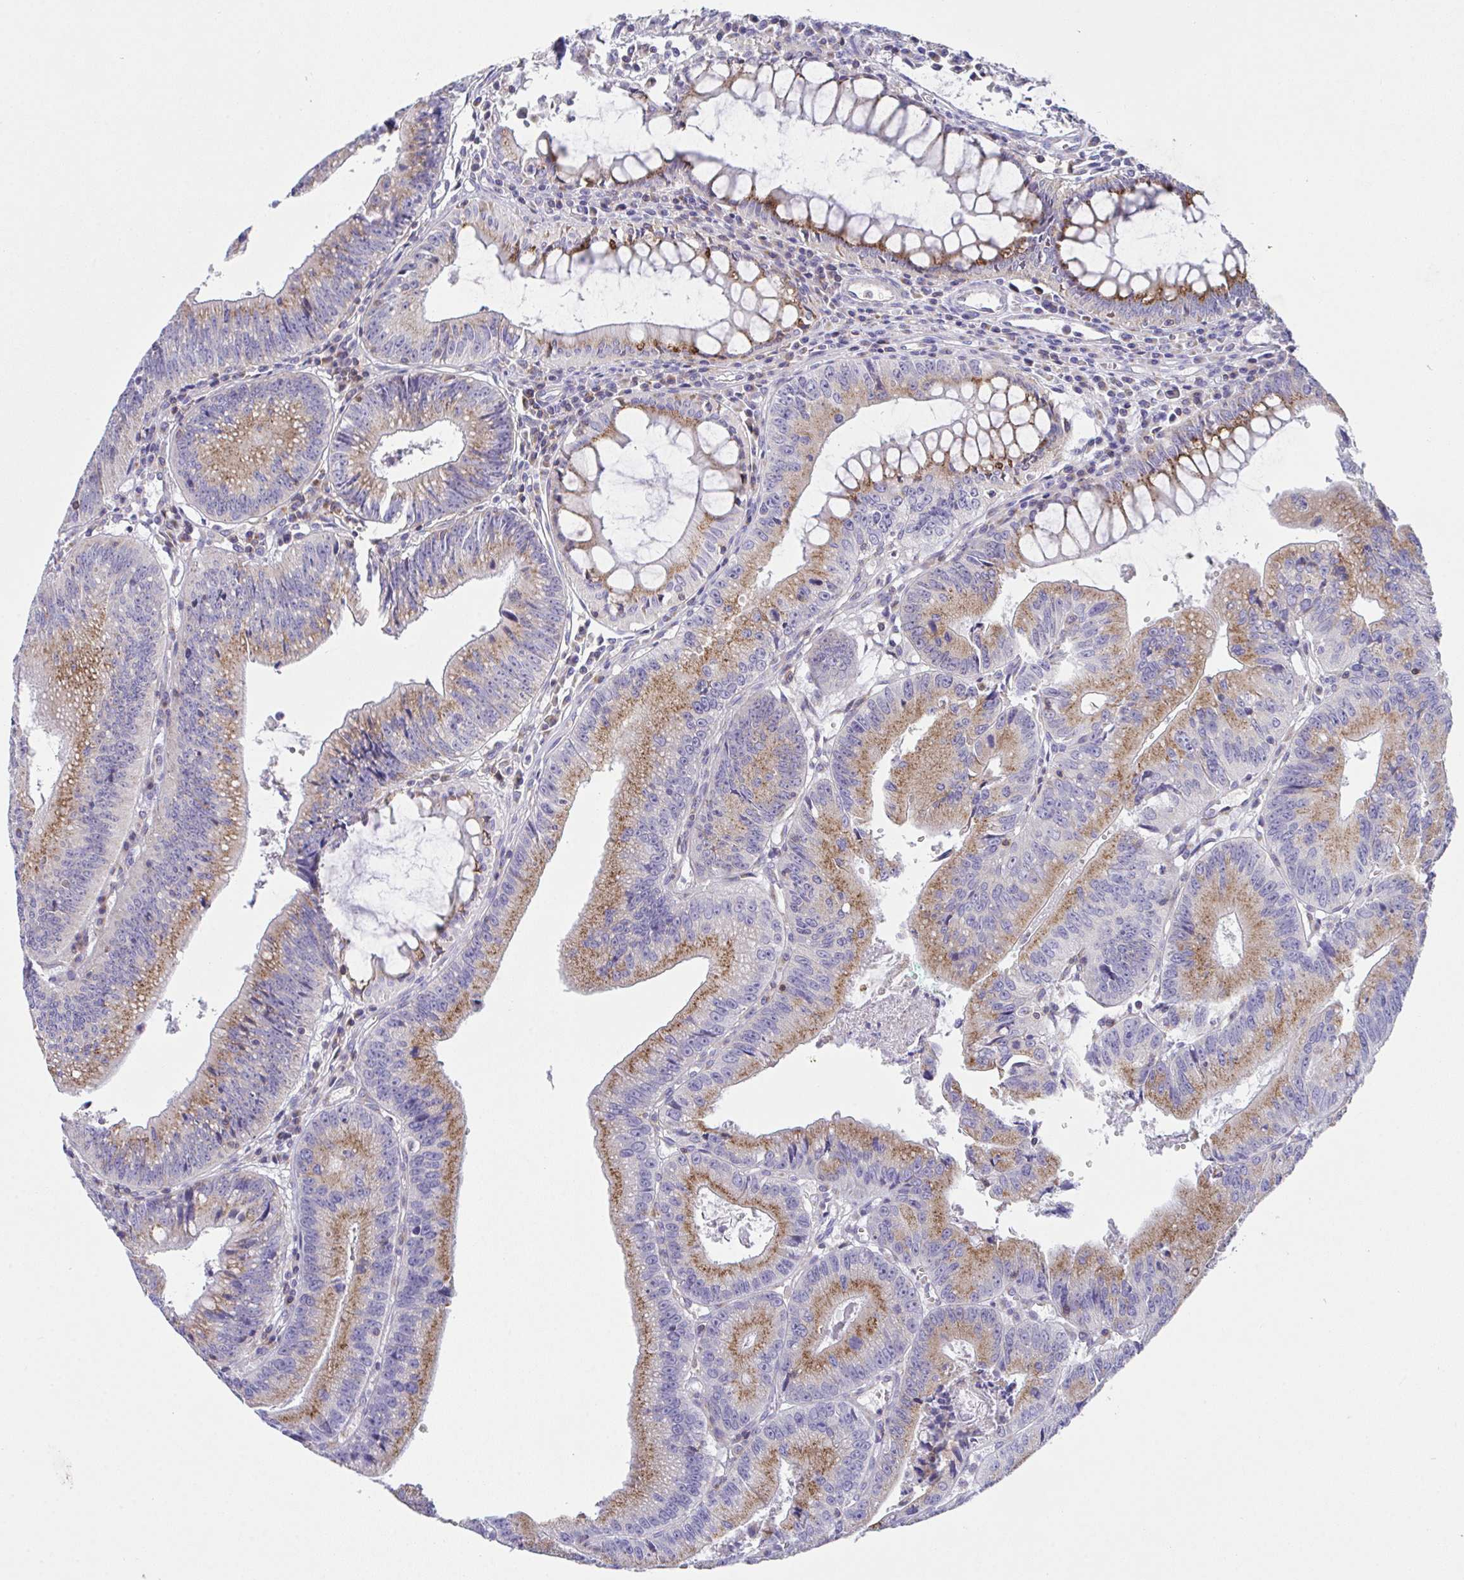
{"staining": {"intensity": "moderate", "quantity": ">75%", "location": "cytoplasmic/membranous"}, "tissue": "colorectal cancer", "cell_type": "Tumor cells", "image_type": "cancer", "snomed": [{"axis": "morphology", "description": "Adenocarcinoma, NOS"}, {"axis": "topography", "description": "Rectum"}], "caption": "Tumor cells reveal medium levels of moderate cytoplasmic/membranous positivity in approximately >75% of cells in human colorectal cancer.", "gene": "MIA3", "patient": {"sex": "female", "age": 81}}